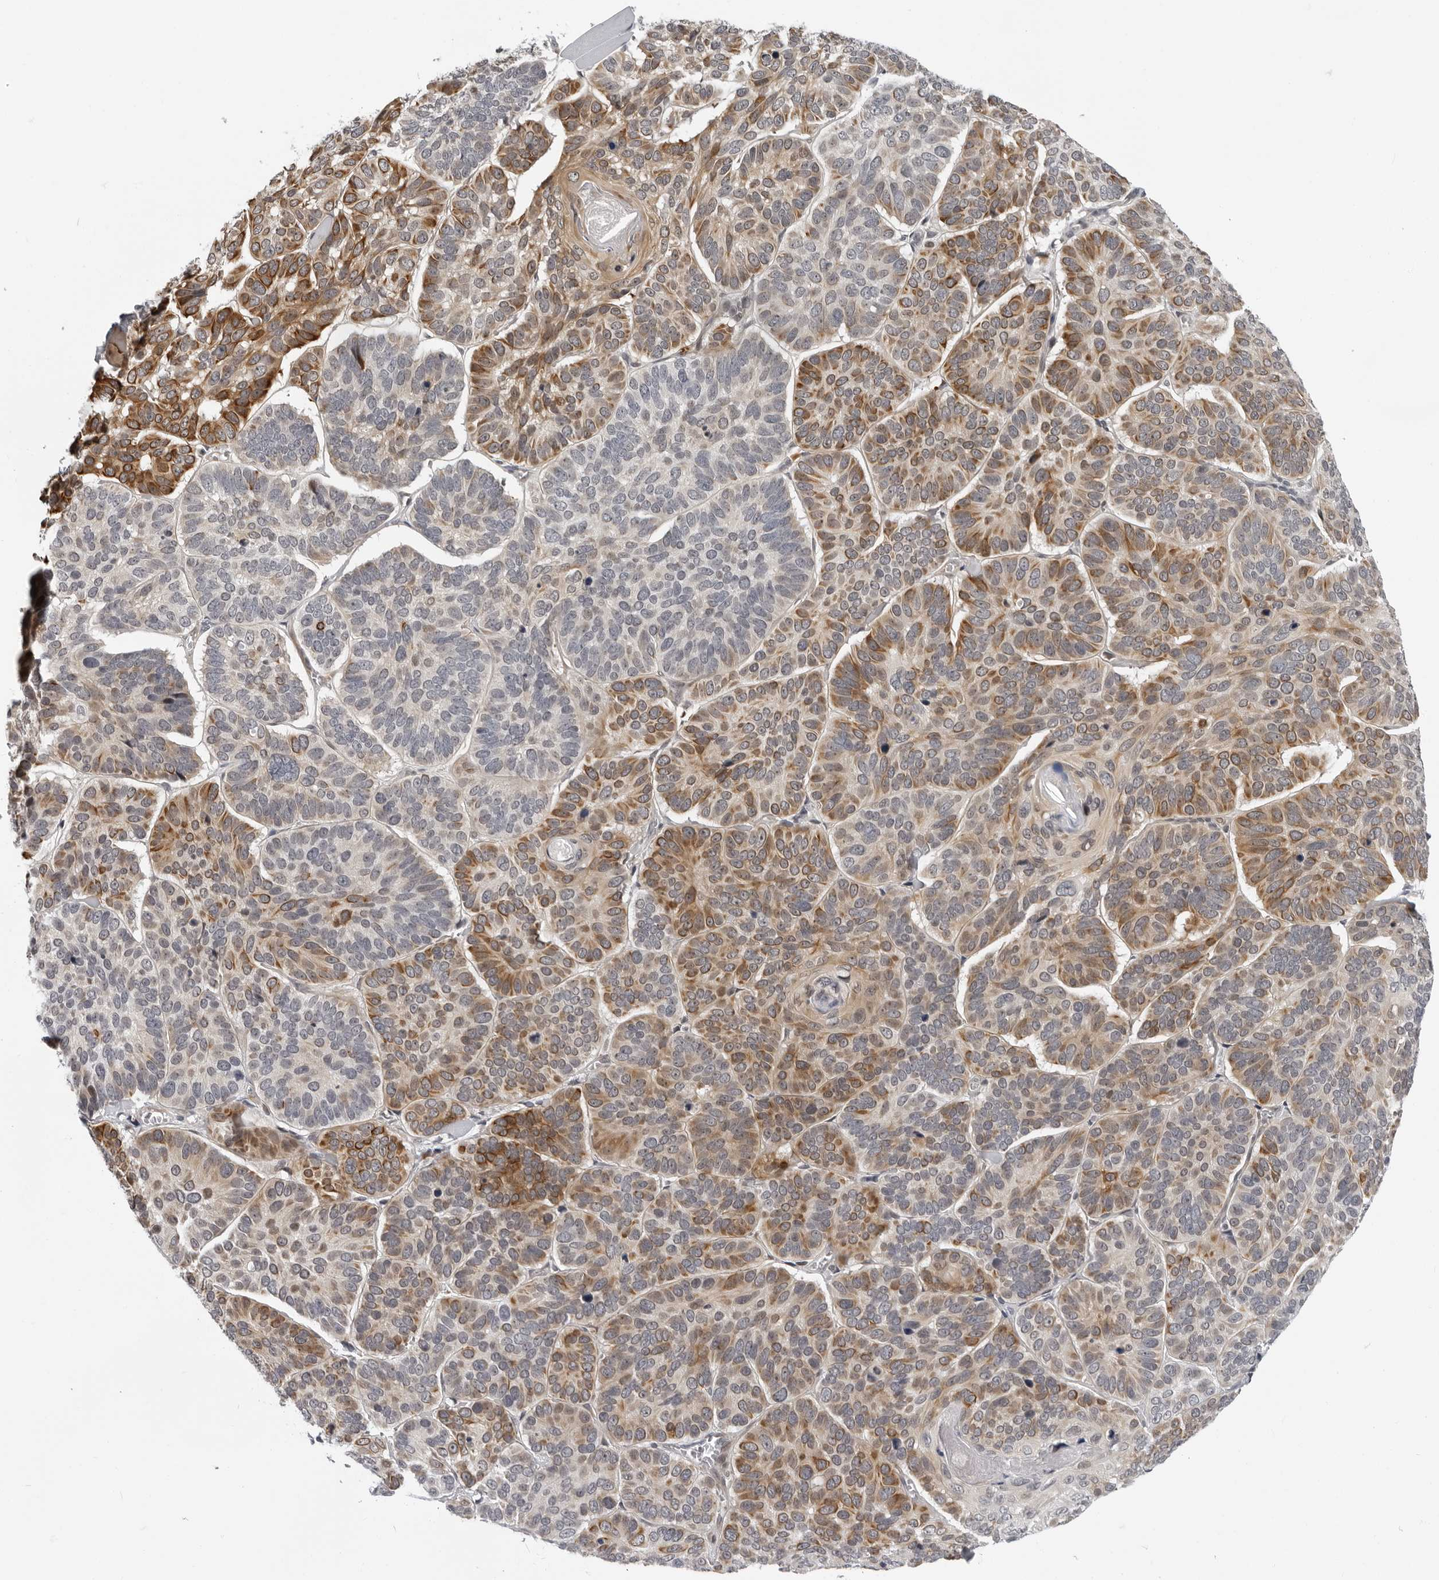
{"staining": {"intensity": "moderate", "quantity": ">75%", "location": "cytoplasmic/membranous"}, "tissue": "skin cancer", "cell_type": "Tumor cells", "image_type": "cancer", "snomed": [{"axis": "morphology", "description": "Basal cell carcinoma"}, {"axis": "topography", "description": "Skin"}], "caption": "Skin cancer stained for a protein (brown) reveals moderate cytoplasmic/membranous positive staining in approximately >75% of tumor cells.", "gene": "PIP4K2C", "patient": {"sex": "male", "age": 62}}